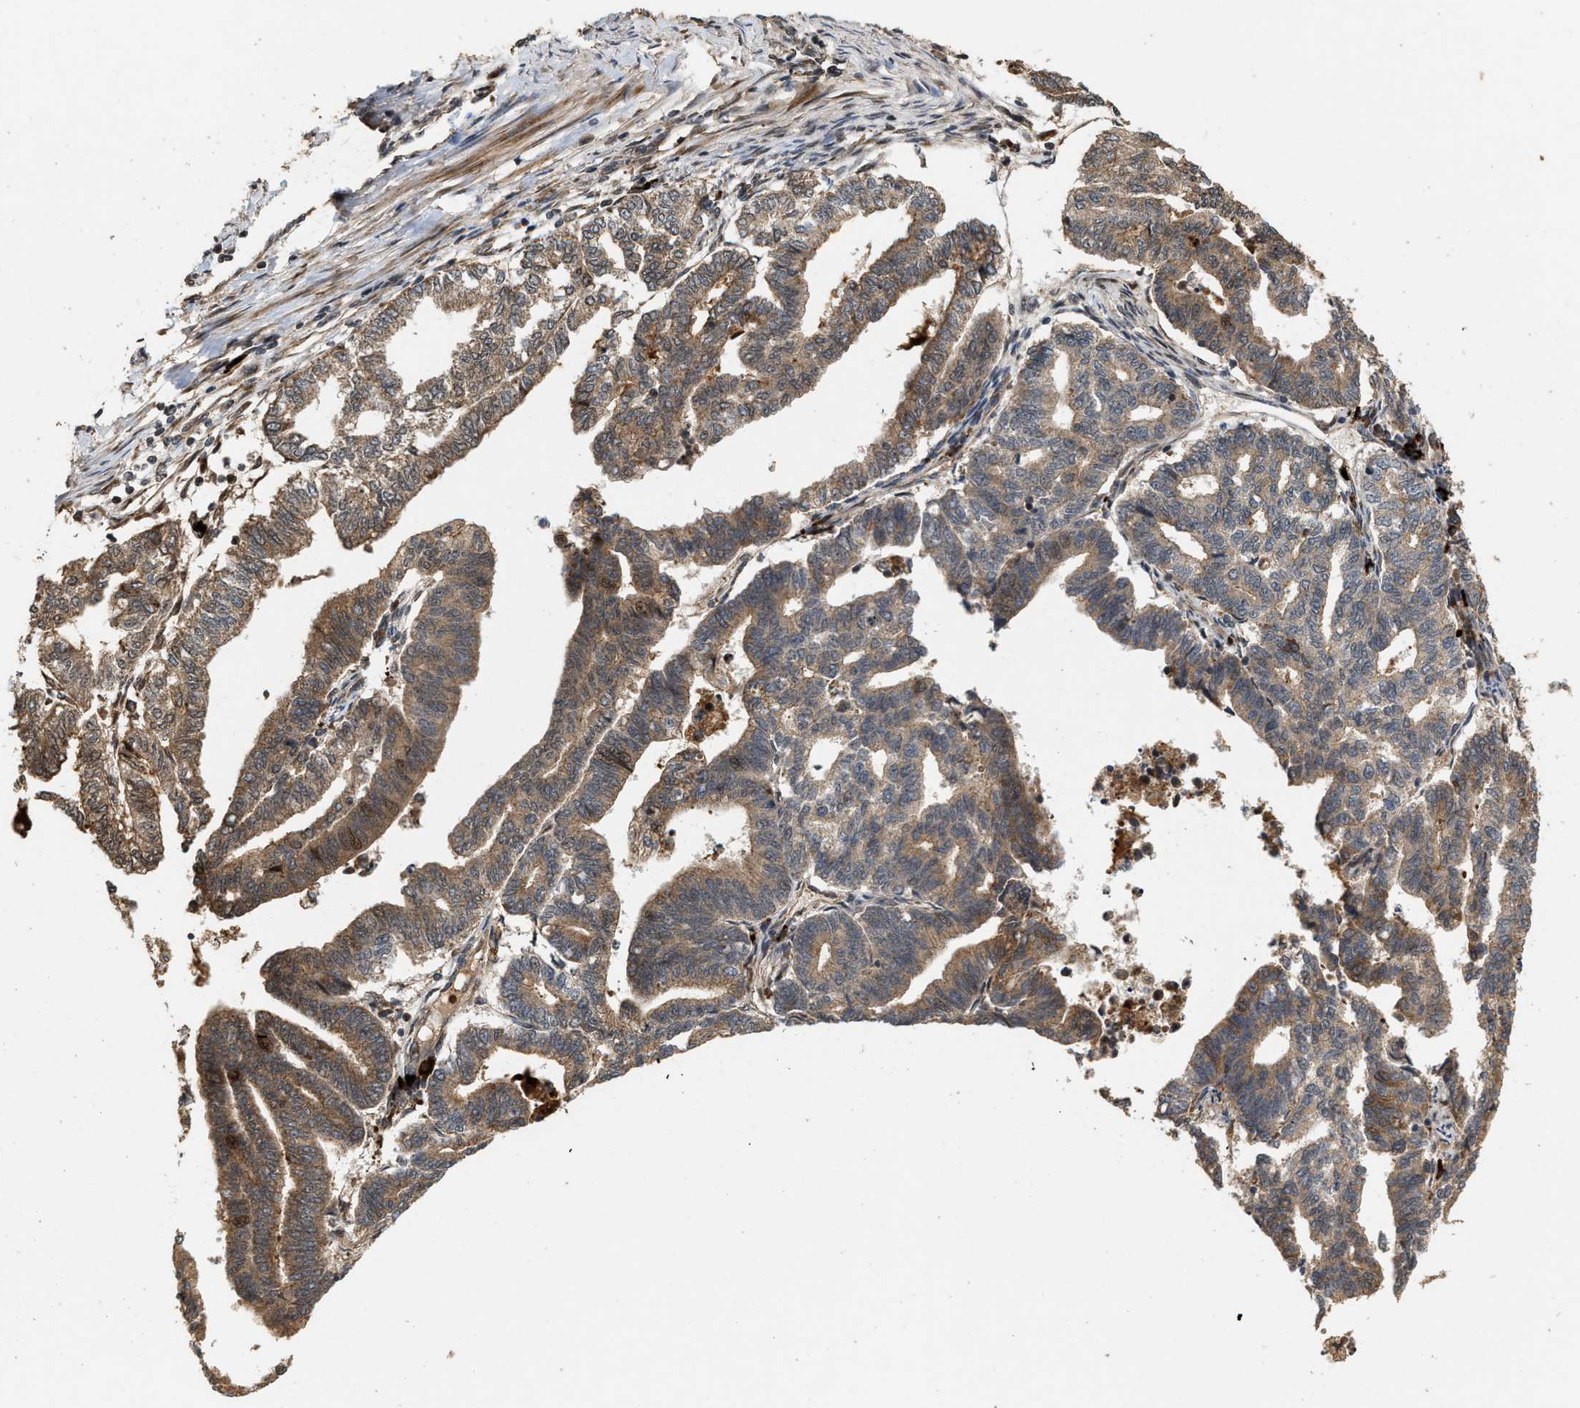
{"staining": {"intensity": "moderate", "quantity": ">75%", "location": "cytoplasmic/membranous,nuclear"}, "tissue": "endometrial cancer", "cell_type": "Tumor cells", "image_type": "cancer", "snomed": [{"axis": "morphology", "description": "Adenocarcinoma, NOS"}, {"axis": "topography", "description": "Endometrium"}], "caption": "Immunohistochemistry micrograph of human endometrial adenocarcinoma stained for a protein (brown), which demonstrates medium levels of moderate cytoplasmic/membranous and nuclear positivity in approximately >75% of tumor cells.", "gene": "ELP2", "patient": {"sex": "female", "age": 79}}